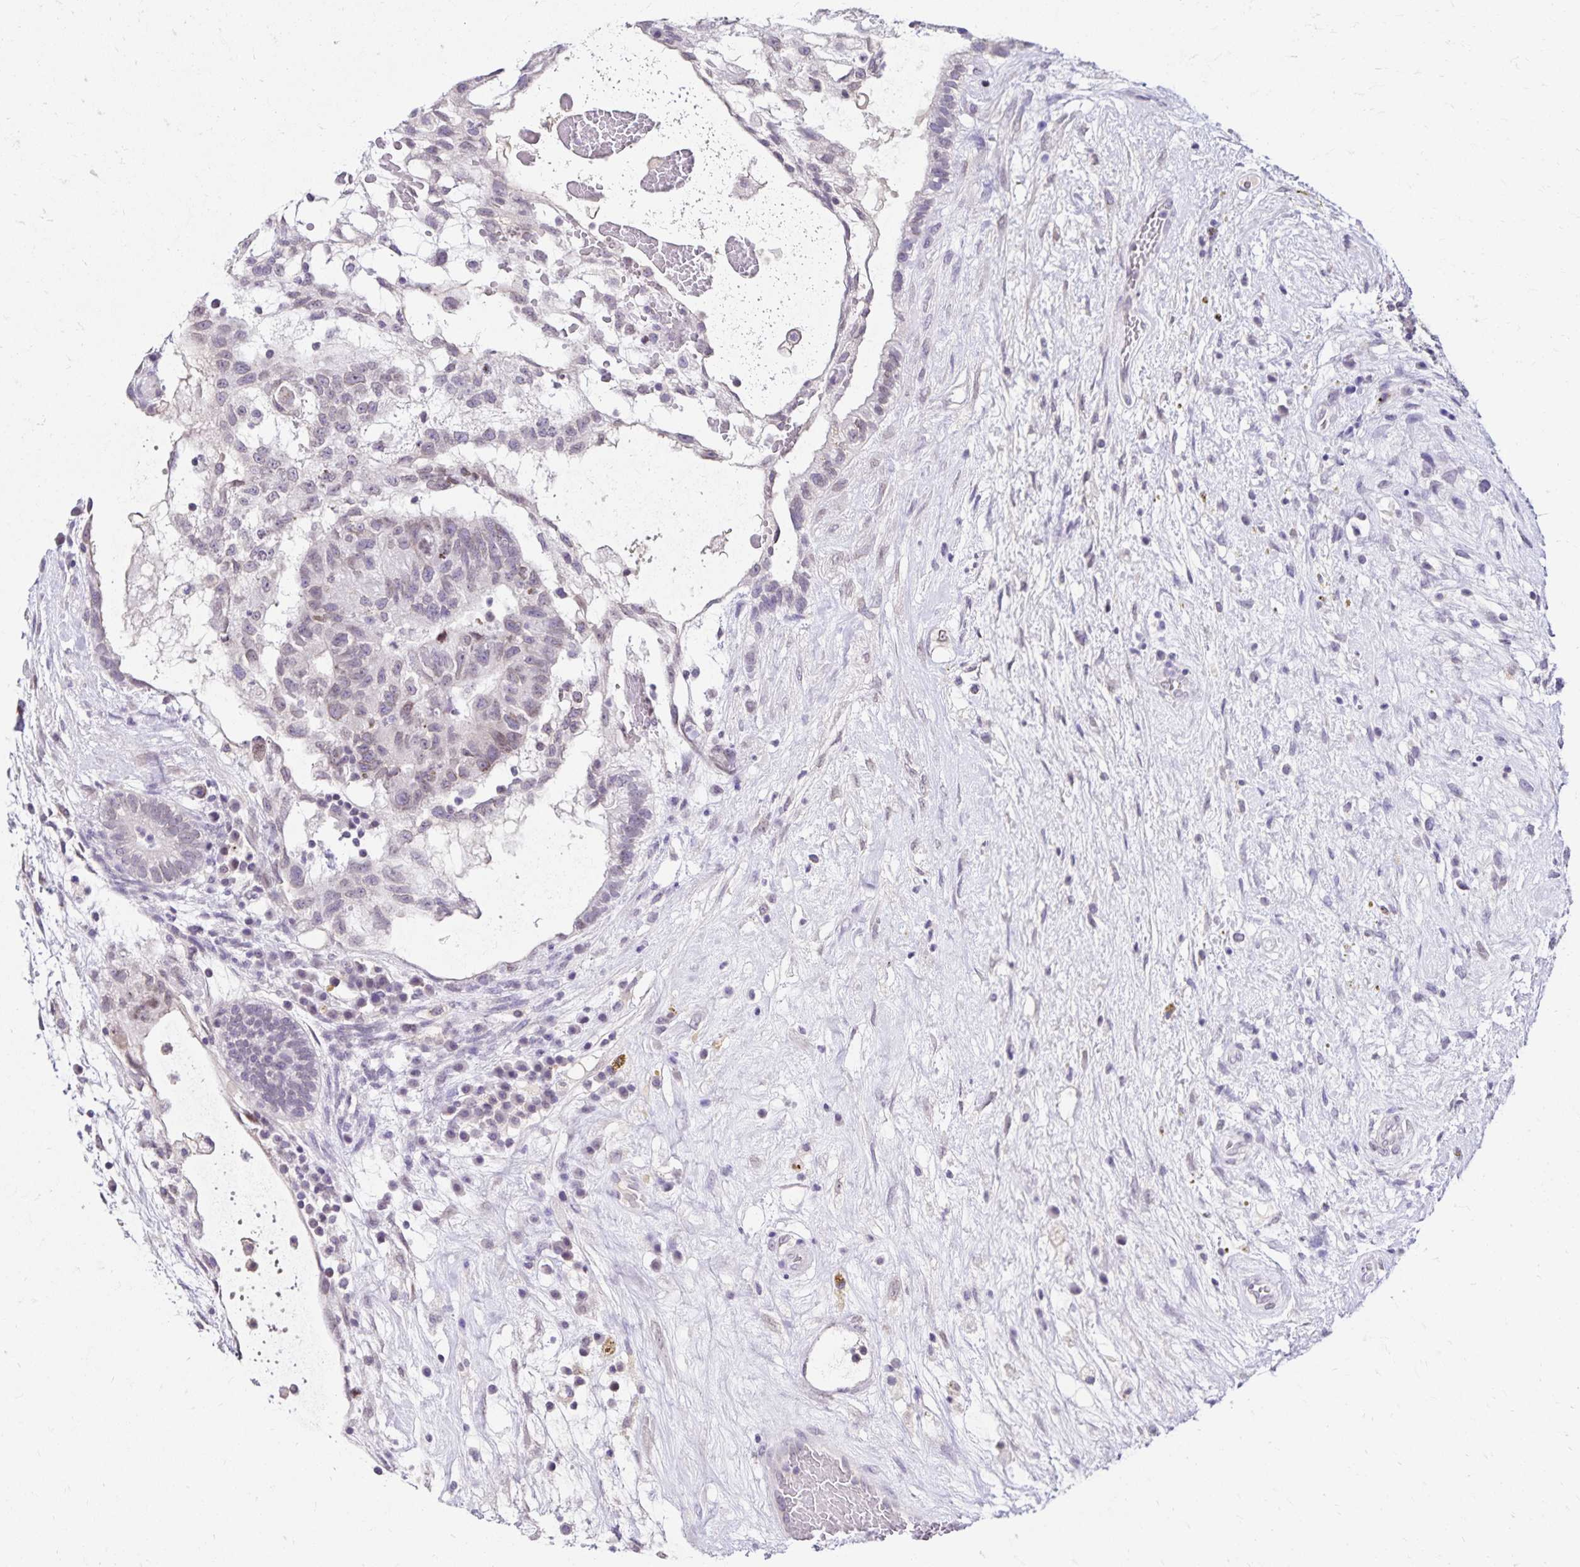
{"staining": {"intensity": "negative", "quantity": "none", "location": "none"}, "tissue": "testis cancer", "cell_type": "Tumor cells", "image_type": "cancer", "snomed": [{"axis": "morphology", "description": "Normal tissue, NOS"}, {"axis": "morphology", "description": "Carcinoma, Embryonal, NOS"}, {"axis": "topography", "description": "Testis"}], "caption": "The image displays no significant expression in tumor cells of testis cancer (embryonal carcinoma). (Stains: DAB IHC with hematoxylin counter stain, Microscopy: brightfield microscopy at high magnification).", "gene": "FAM166C", "patient": {"sex": "male", "age": 32}}